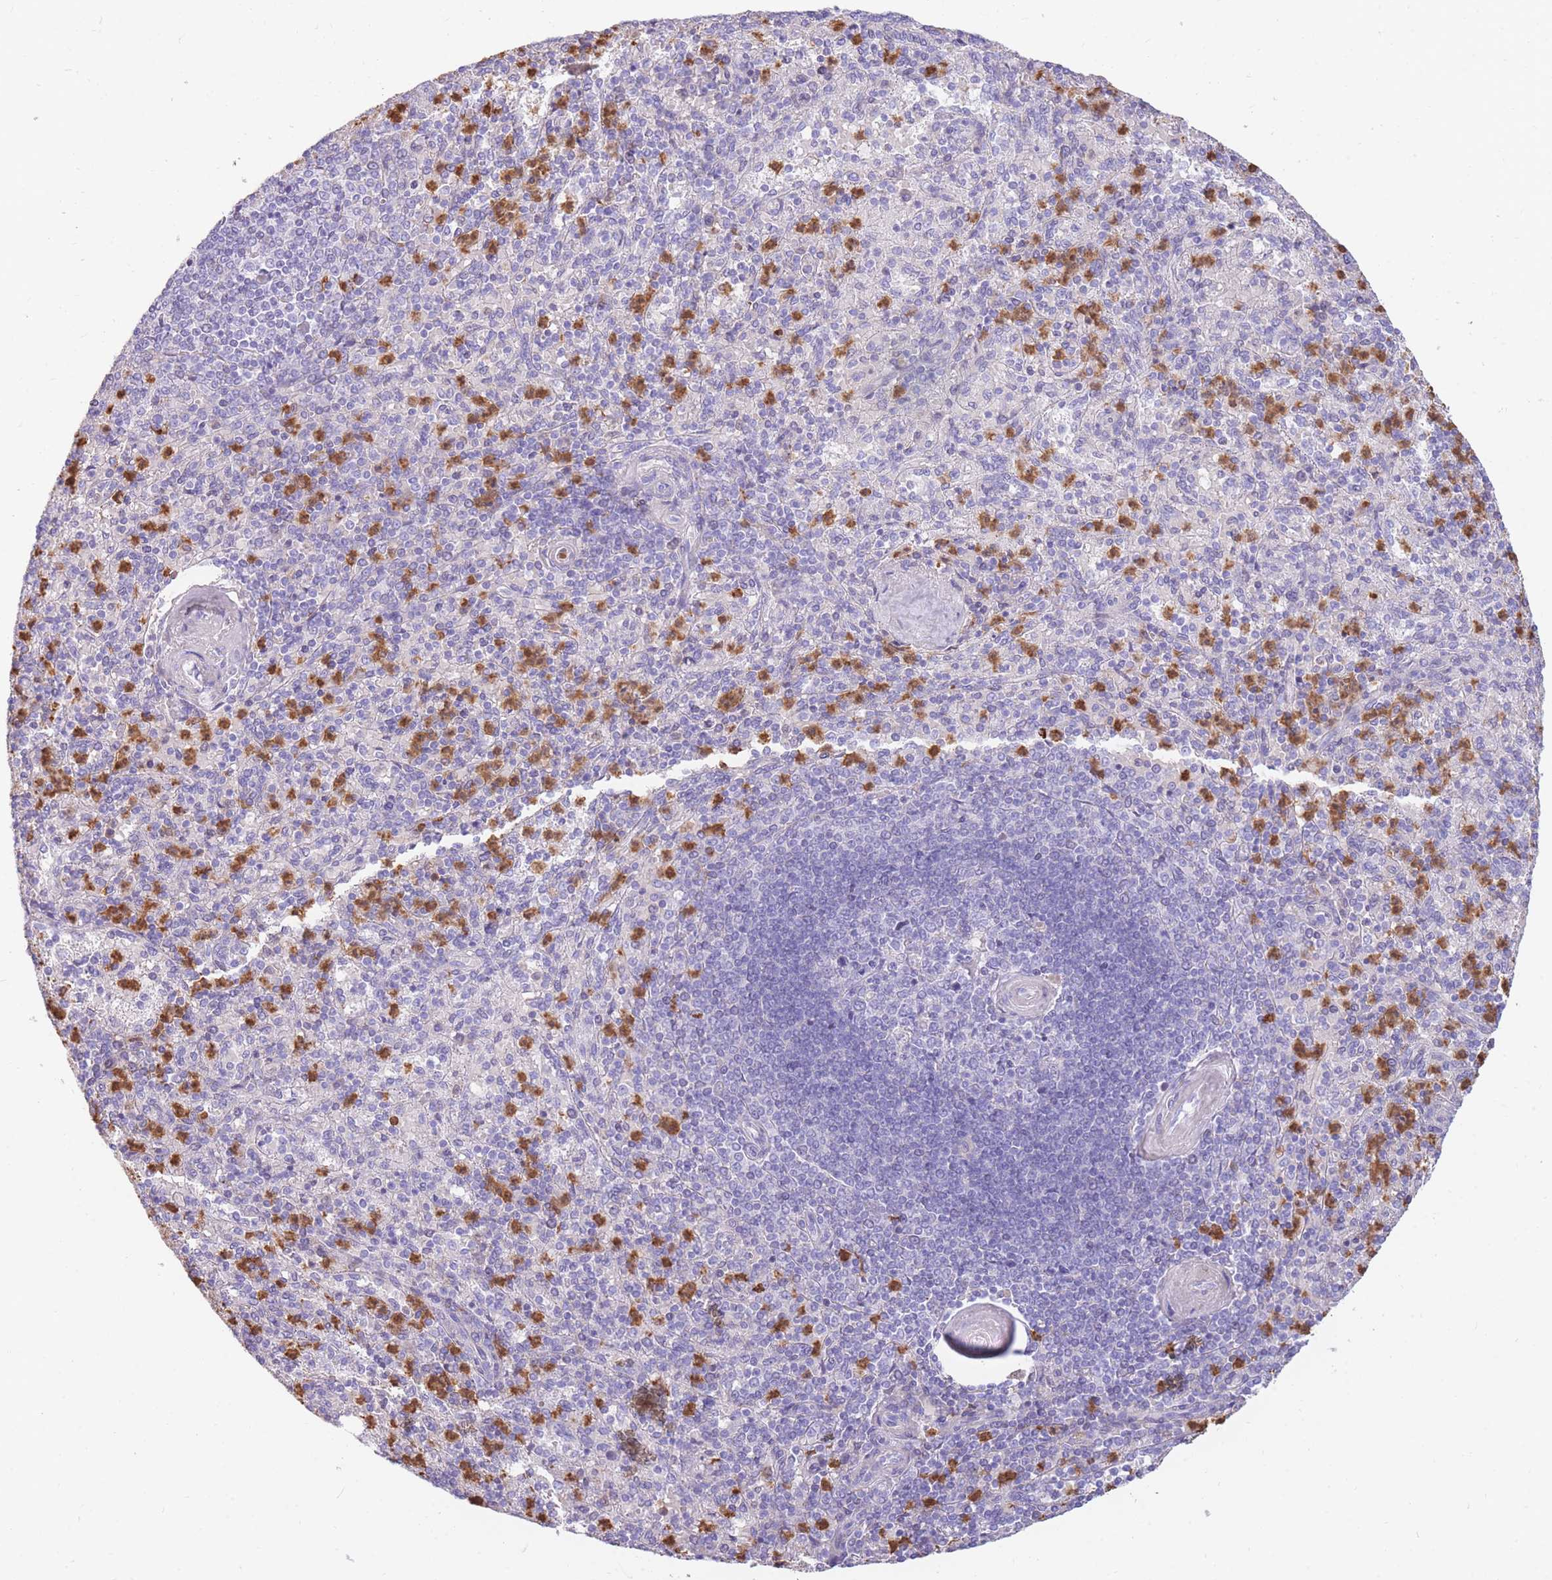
{"staining": {"intensity": "moderate", "quantity": "25%-75%", "location": "cytoplasmic/membranous"}, "tissue": "spleen", "cell_type": "Cells in red pulp", "image_type": "normal", "snomed": [{"axis": "morphology", "description": "Normal tissue, NOS"}, {"axis": "topography", "description": "Spleen"}], "caption": "This is a micrograph of immunohistochemistry staining of benign spleen, which shows moderate positivity in the cytoplasmic/membranous of cells in red pulp.", "gene": "TPSAB1", "patient": {"sex": "male", "age": 82}}